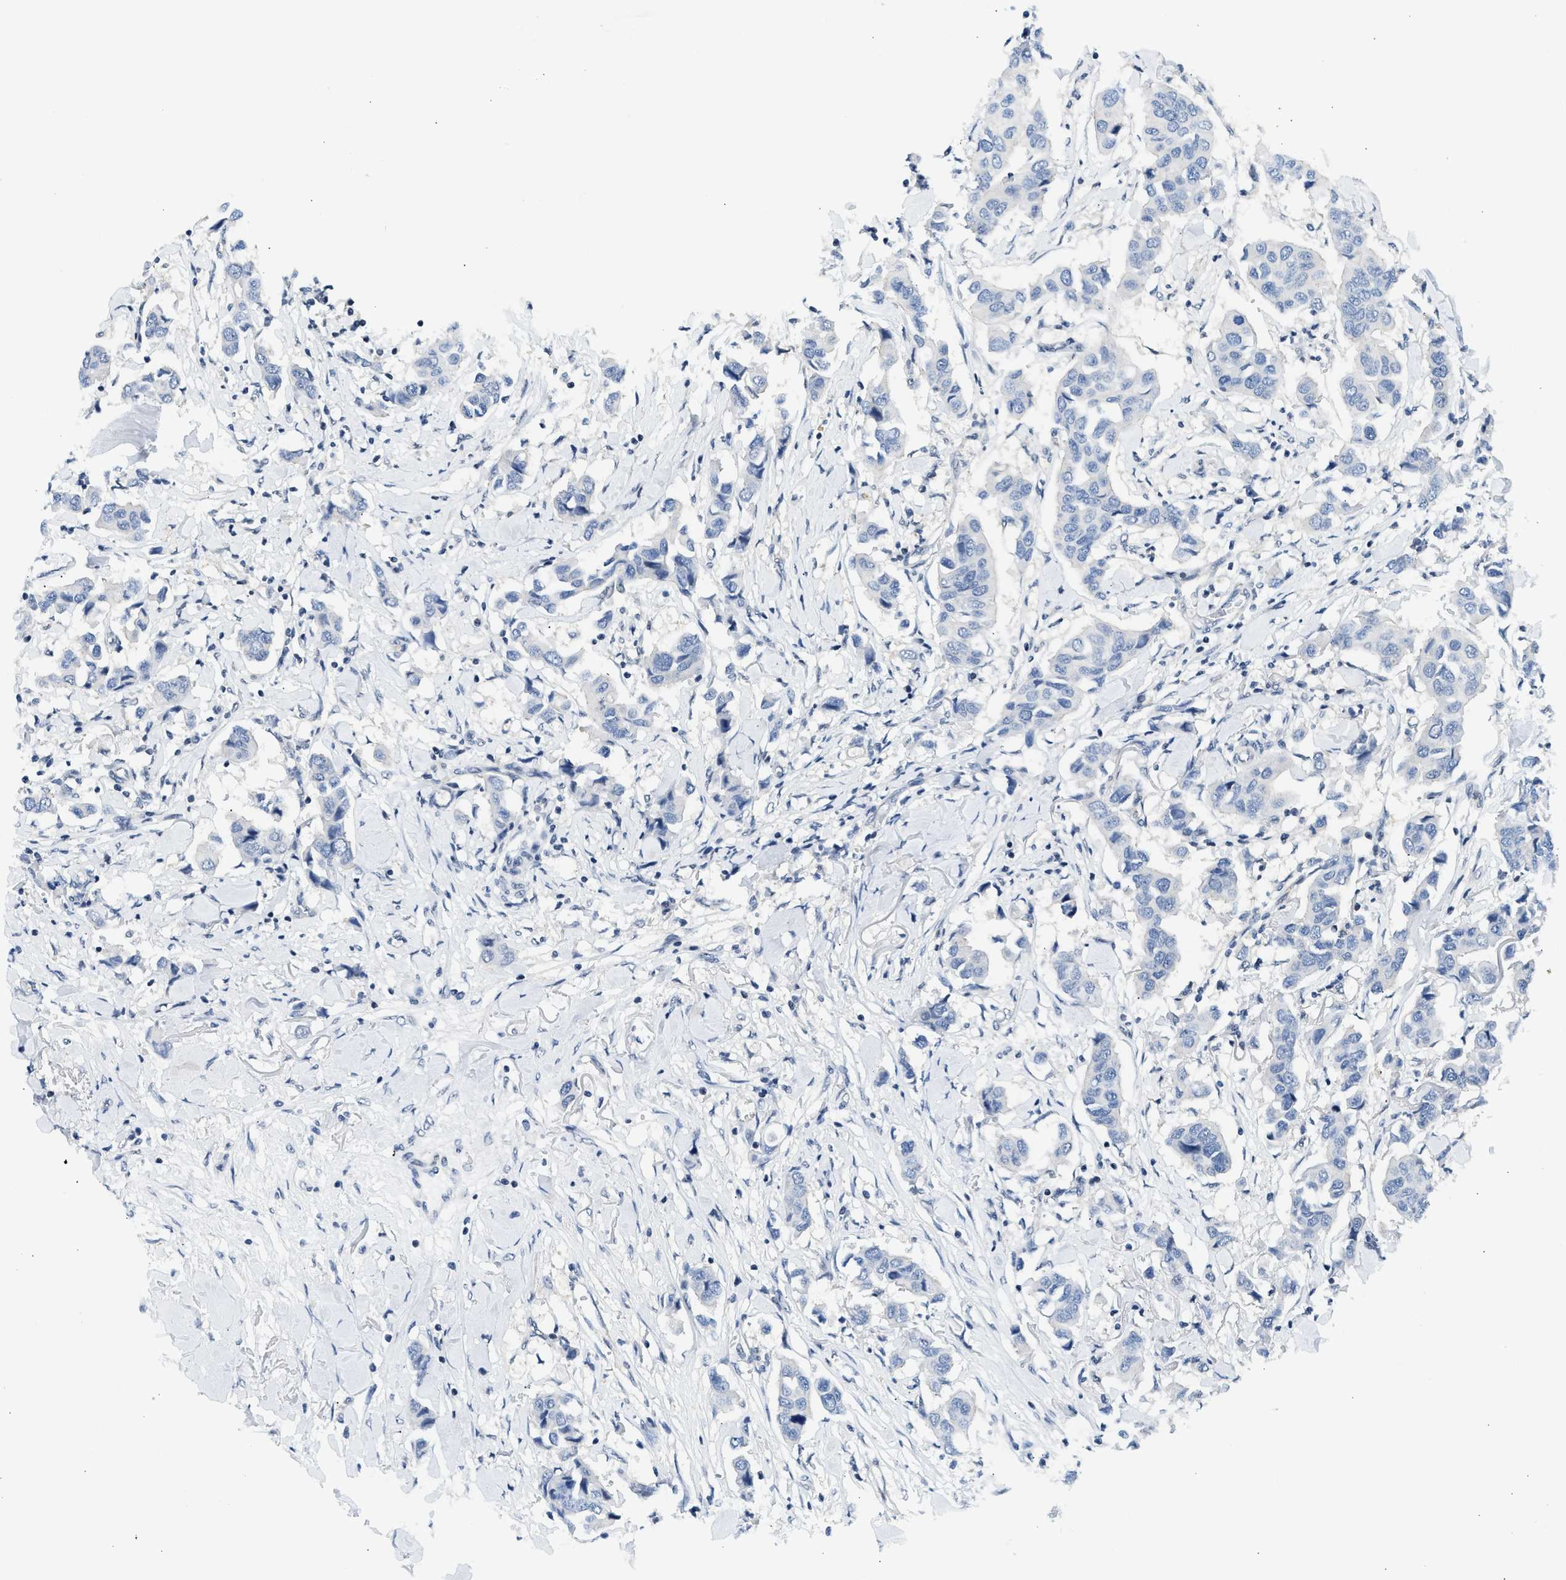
{"staining": {"intensity": "negative", "quantity": "none", "location": "none"}, "tissue": "breast cancer", "cell_type": "Tumor cells", "image_type": "cancer", "snomed": [{"axis": "morphology", "description": "Duct carcinoma"}, {"axis": "topography", "description": "Breast"}], "caption": "Immunohistochemical staining of breast cancer shows no significant positivity in tumor cells.", "gene": "OLIG3", "patient": {"sex": "female", "age": 80}}